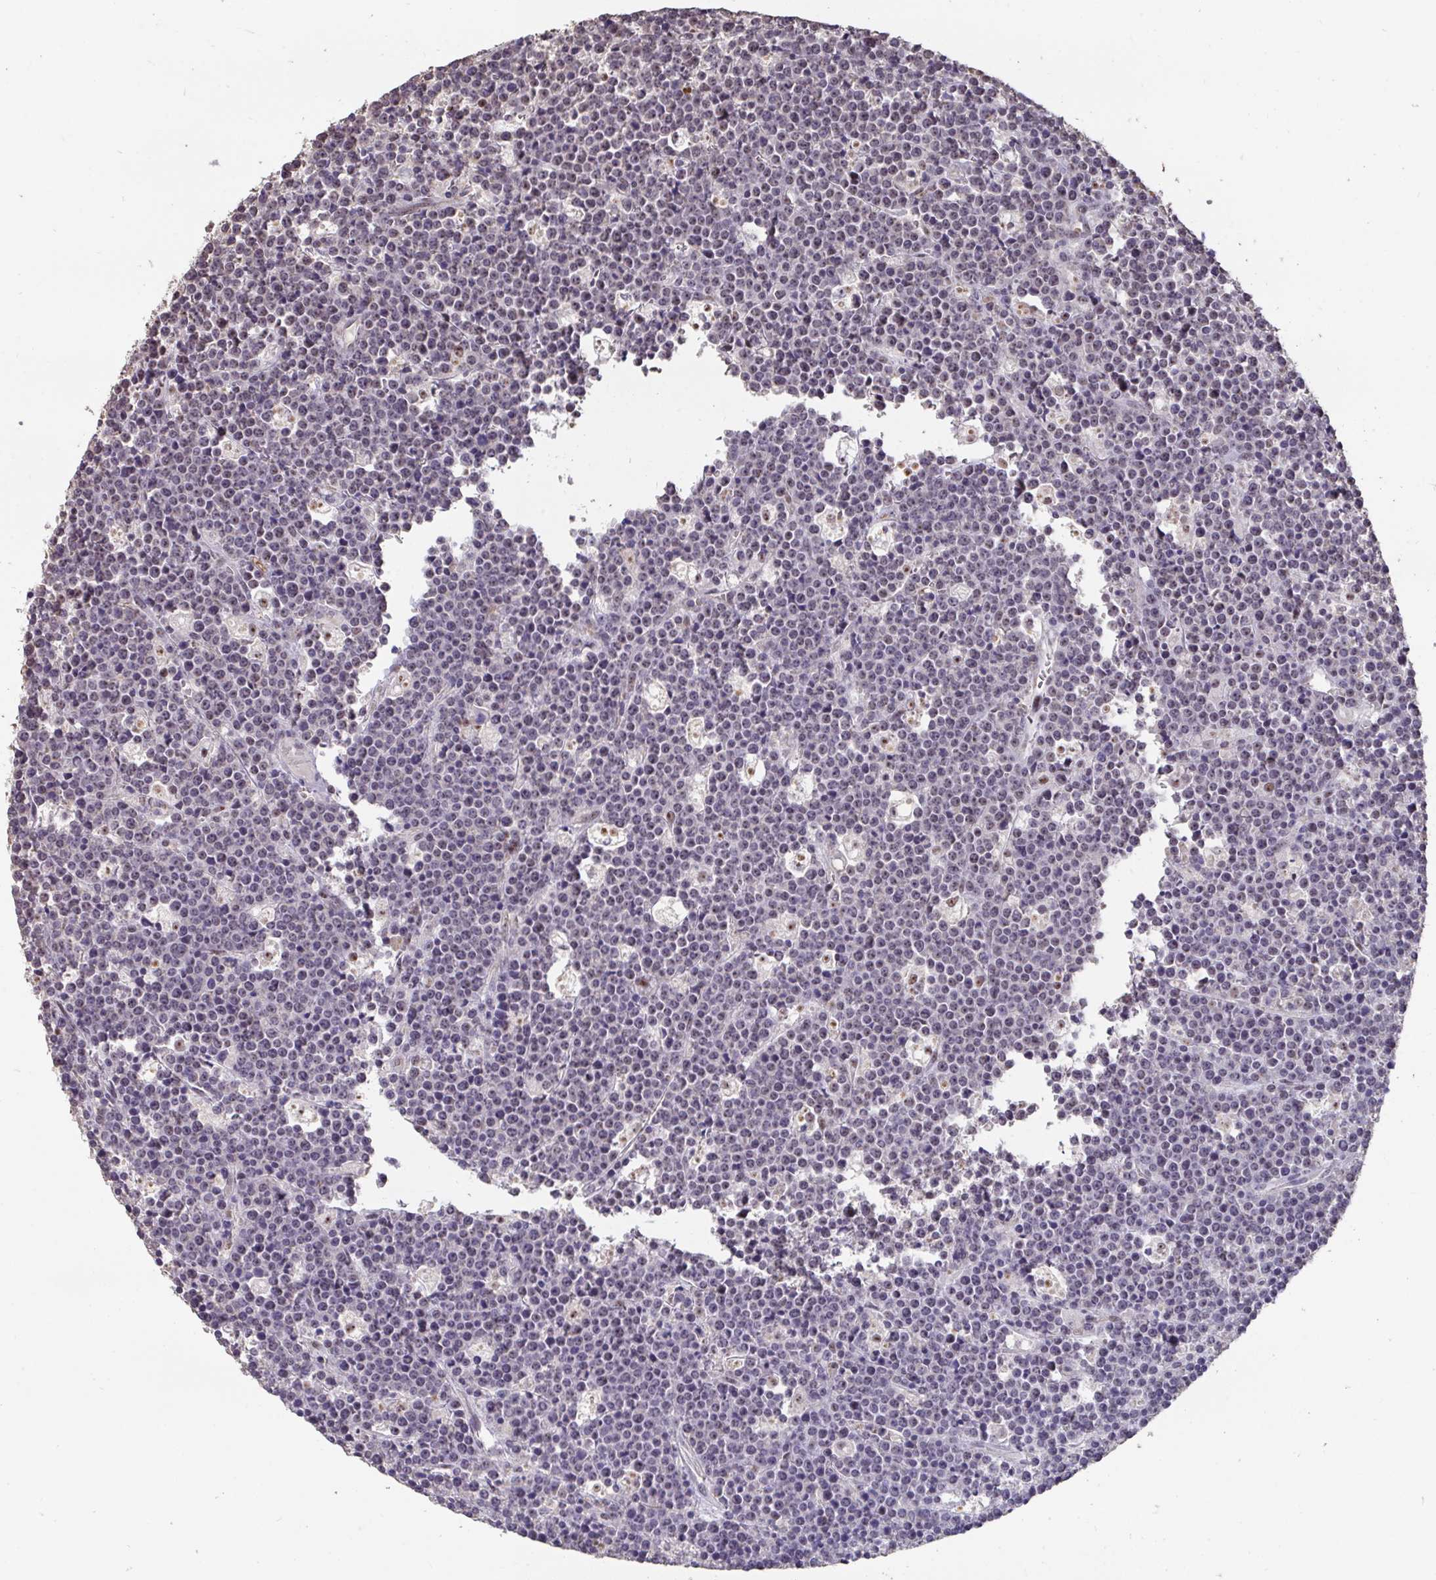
{"staining": {"intensity": "weak", "quantity": "25%-75%", "location": "nuclear"}, "tissue": "lymphoma", "cell_type": "Tumor cells", "image_type": "cancer", "snomed": [{"axis": "morphology", "description": "Malignant lymphoma, non-Hodgkin's type, High grade"}, {"axis": "topography", "description": "Ovary"}], "caption": "A micrograph showing weak nuclear positivity in about 25%-75% of tumor cells in malignant lymphoma, non-Hodgkin's type (high-grade), as visualized by brown immunohistochemical staining.", "gene": "SENP3", "patient": {"sex": "female", "age": 56}}